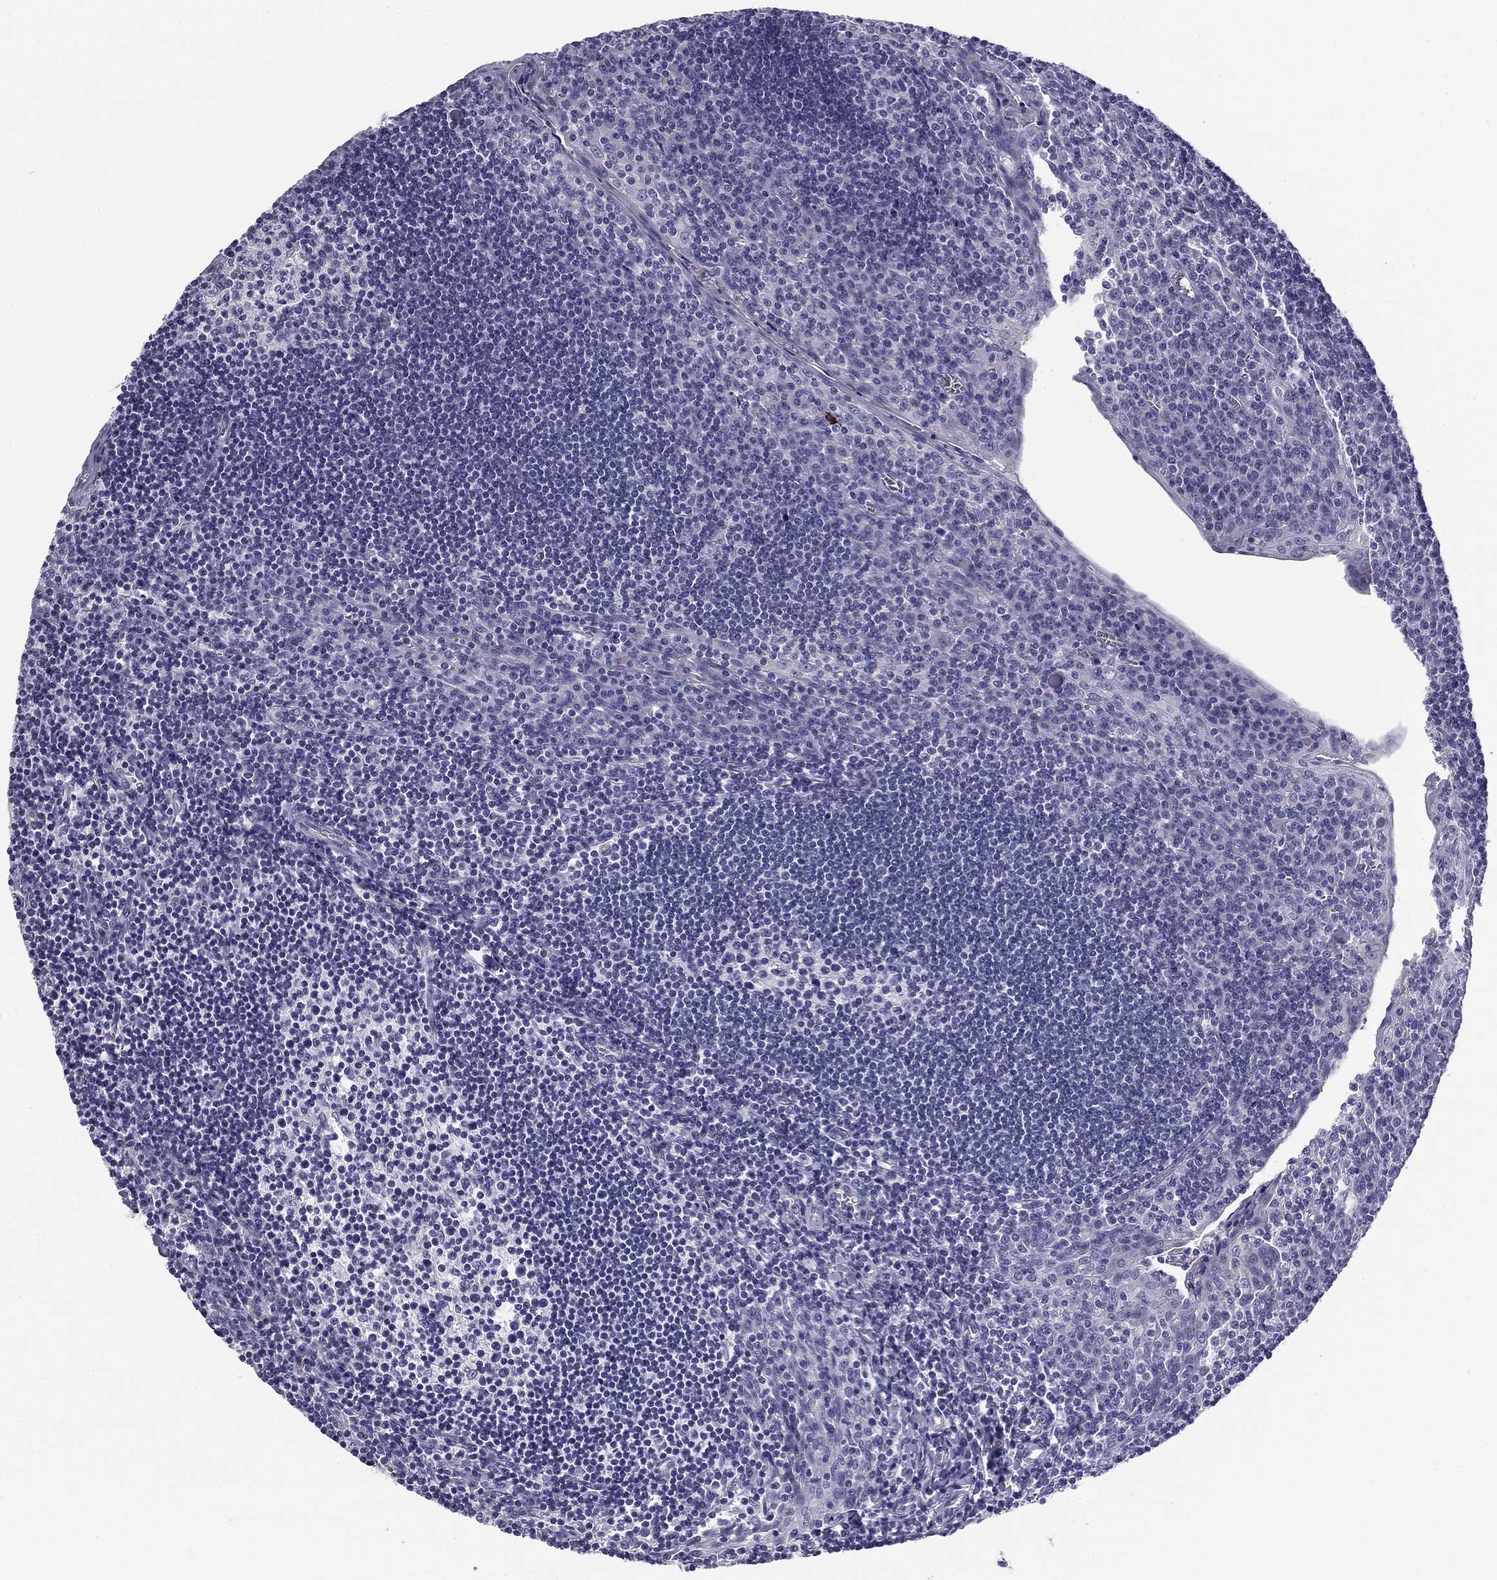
{"staining": {"intensity": "negative", "quantity": "none", "location": "none"}, "tissue": "tonsil", "cell_type": "Germinal center cells", "image_type": "normal", "snomed": [{"axis": "morphology", "description": "Normal tissue, NOS"}, {"axis": "topography", "description": "Tonsil"}], "caption": "This is a histopathology image of IHC staining of unremarkable tonsil, which shows no expression in germinal center cells.", "gene": "FLNC", "patient": {"sex": "female", "age": 12}}